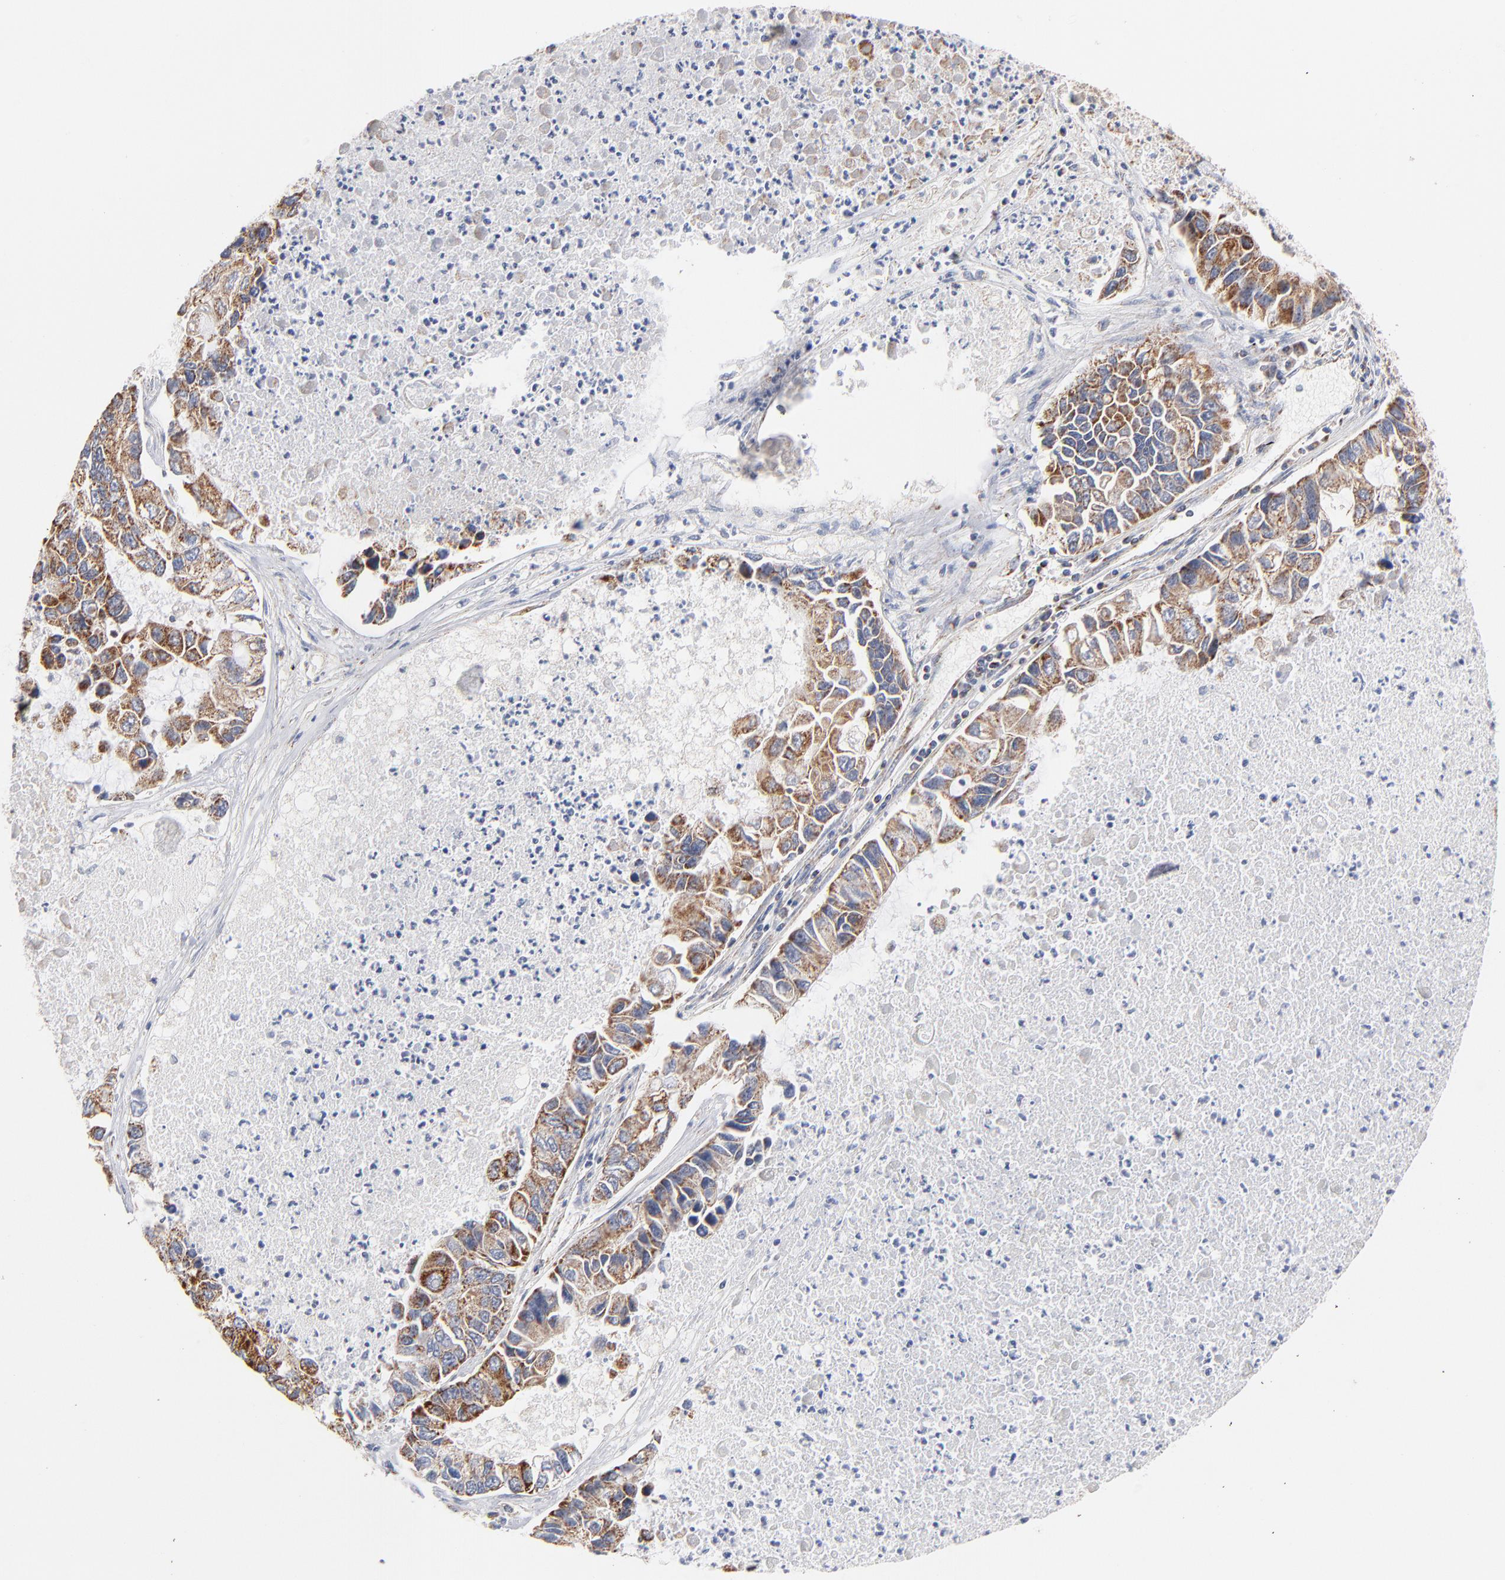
{"staining": {"intensity": "moderate", "quantity": ">75%", "location": "cytoplasmic/membranous"}, "tissue": "lung cancer", "cell_type": "Tumor cells", "image_type": "cancer", "snomed": [{"axis": "morphology", "description": "Adenocarcinoma, NOS"}, {"axis": "topography", "description": "Lung"}], "caption": "Immunohistochemical staining of human adenocarcinoma (lung) shows medium levels of moderate cytoplasmic/membranous protein staining in approximately >75% of tumor cells.", "gene": "MRPL58", "patient": {"sex": "female", "age": 51}}